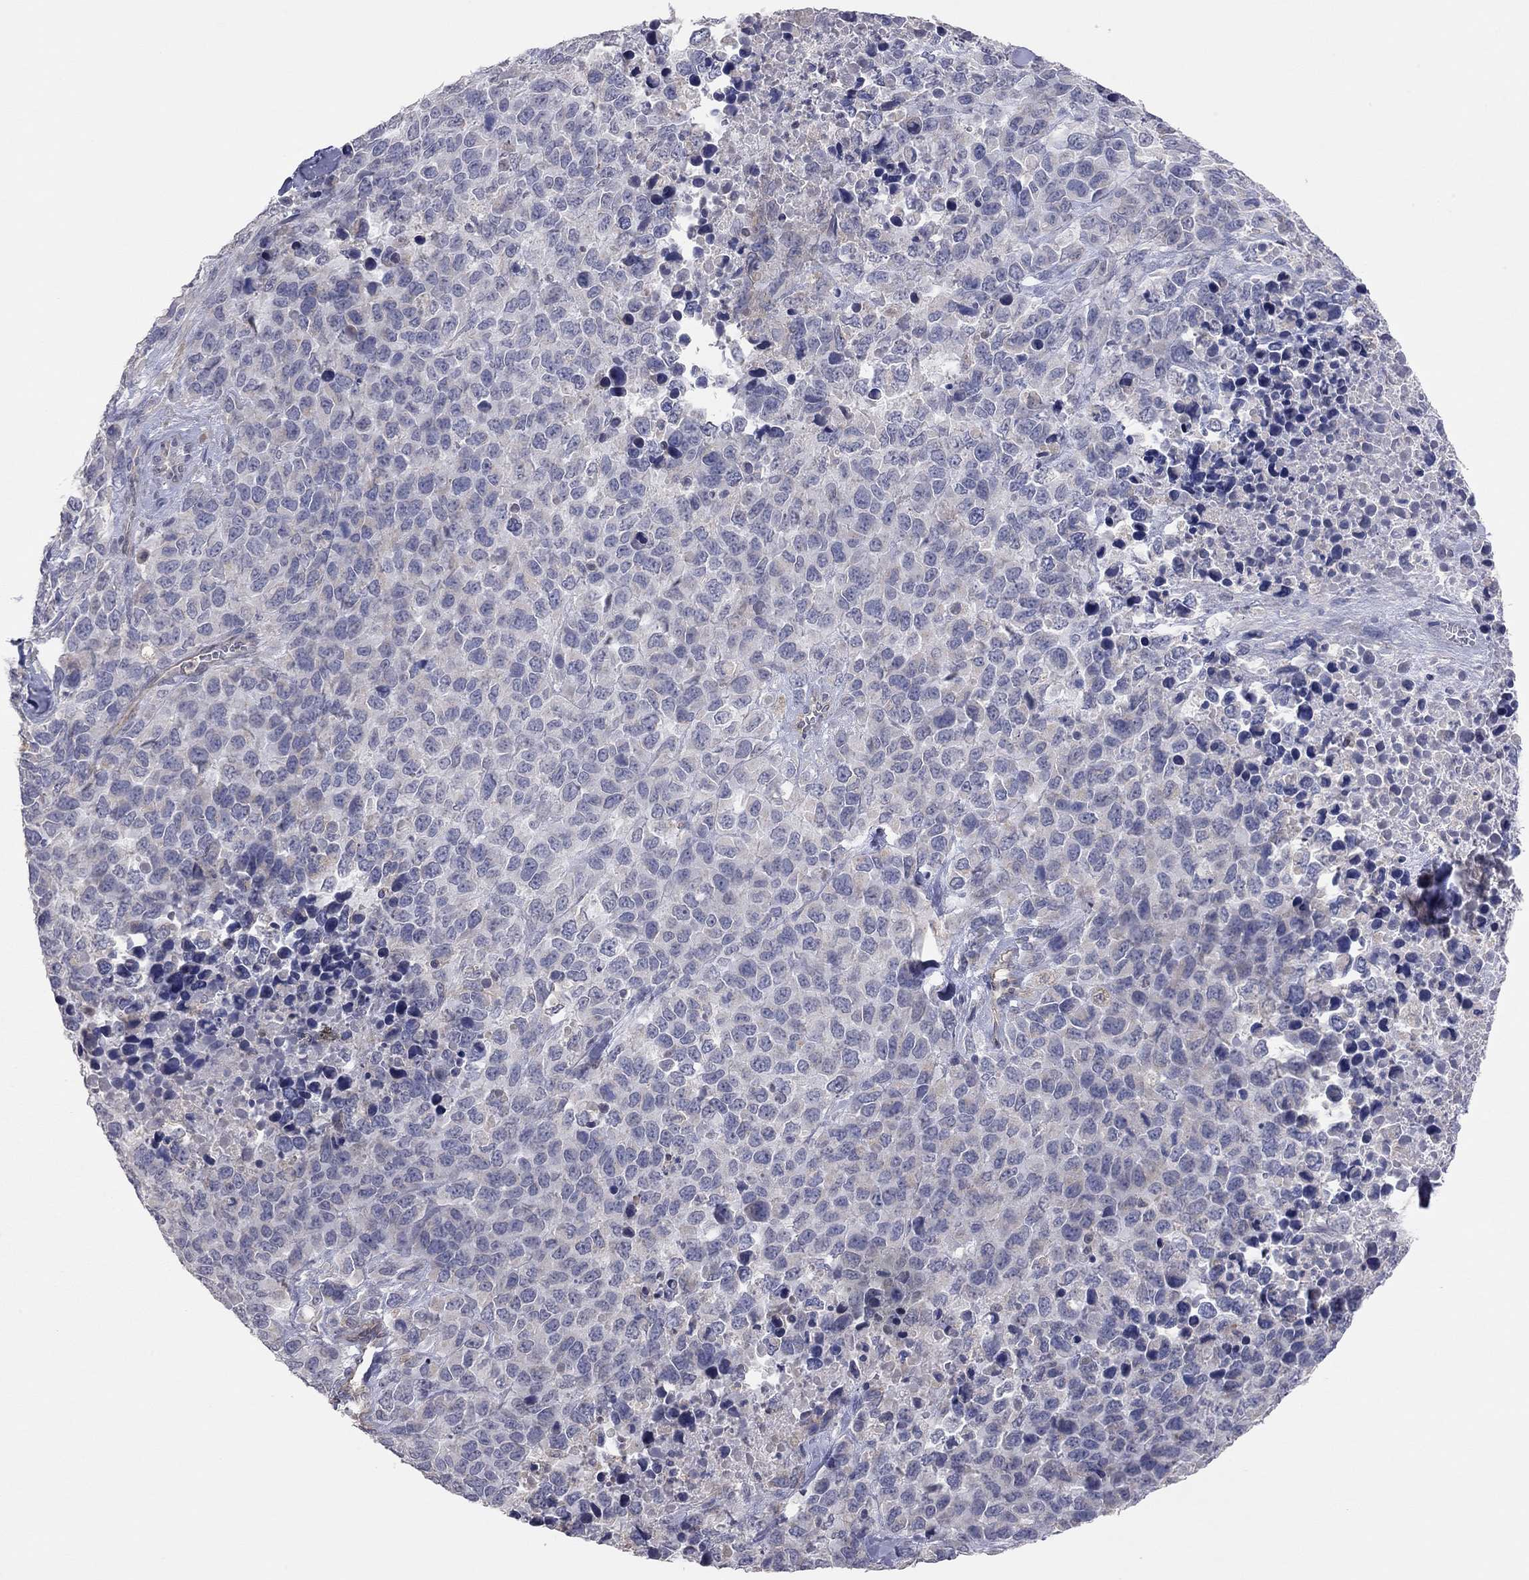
{"staining": {"intensity": "negative", "quantity": "none", "location": "none"}, "tissue": "melanoma", "cell_type": "Tumor cells", "image_type": "cancer", "snomed": [{"axis": "morphology", "description": "Malignant melanoma, Metastatic site"}, {"axis": "topography", "description": "Skin"}], "caption": "IHC photomicrograph of neoplastic tissue: melanoma stained with DAB (3,3'-diaminobenzidine) displays no significant protein staining in tumor cells.", "gene": "KCNB1", "patient": {"sex": "male", "age": 84}}